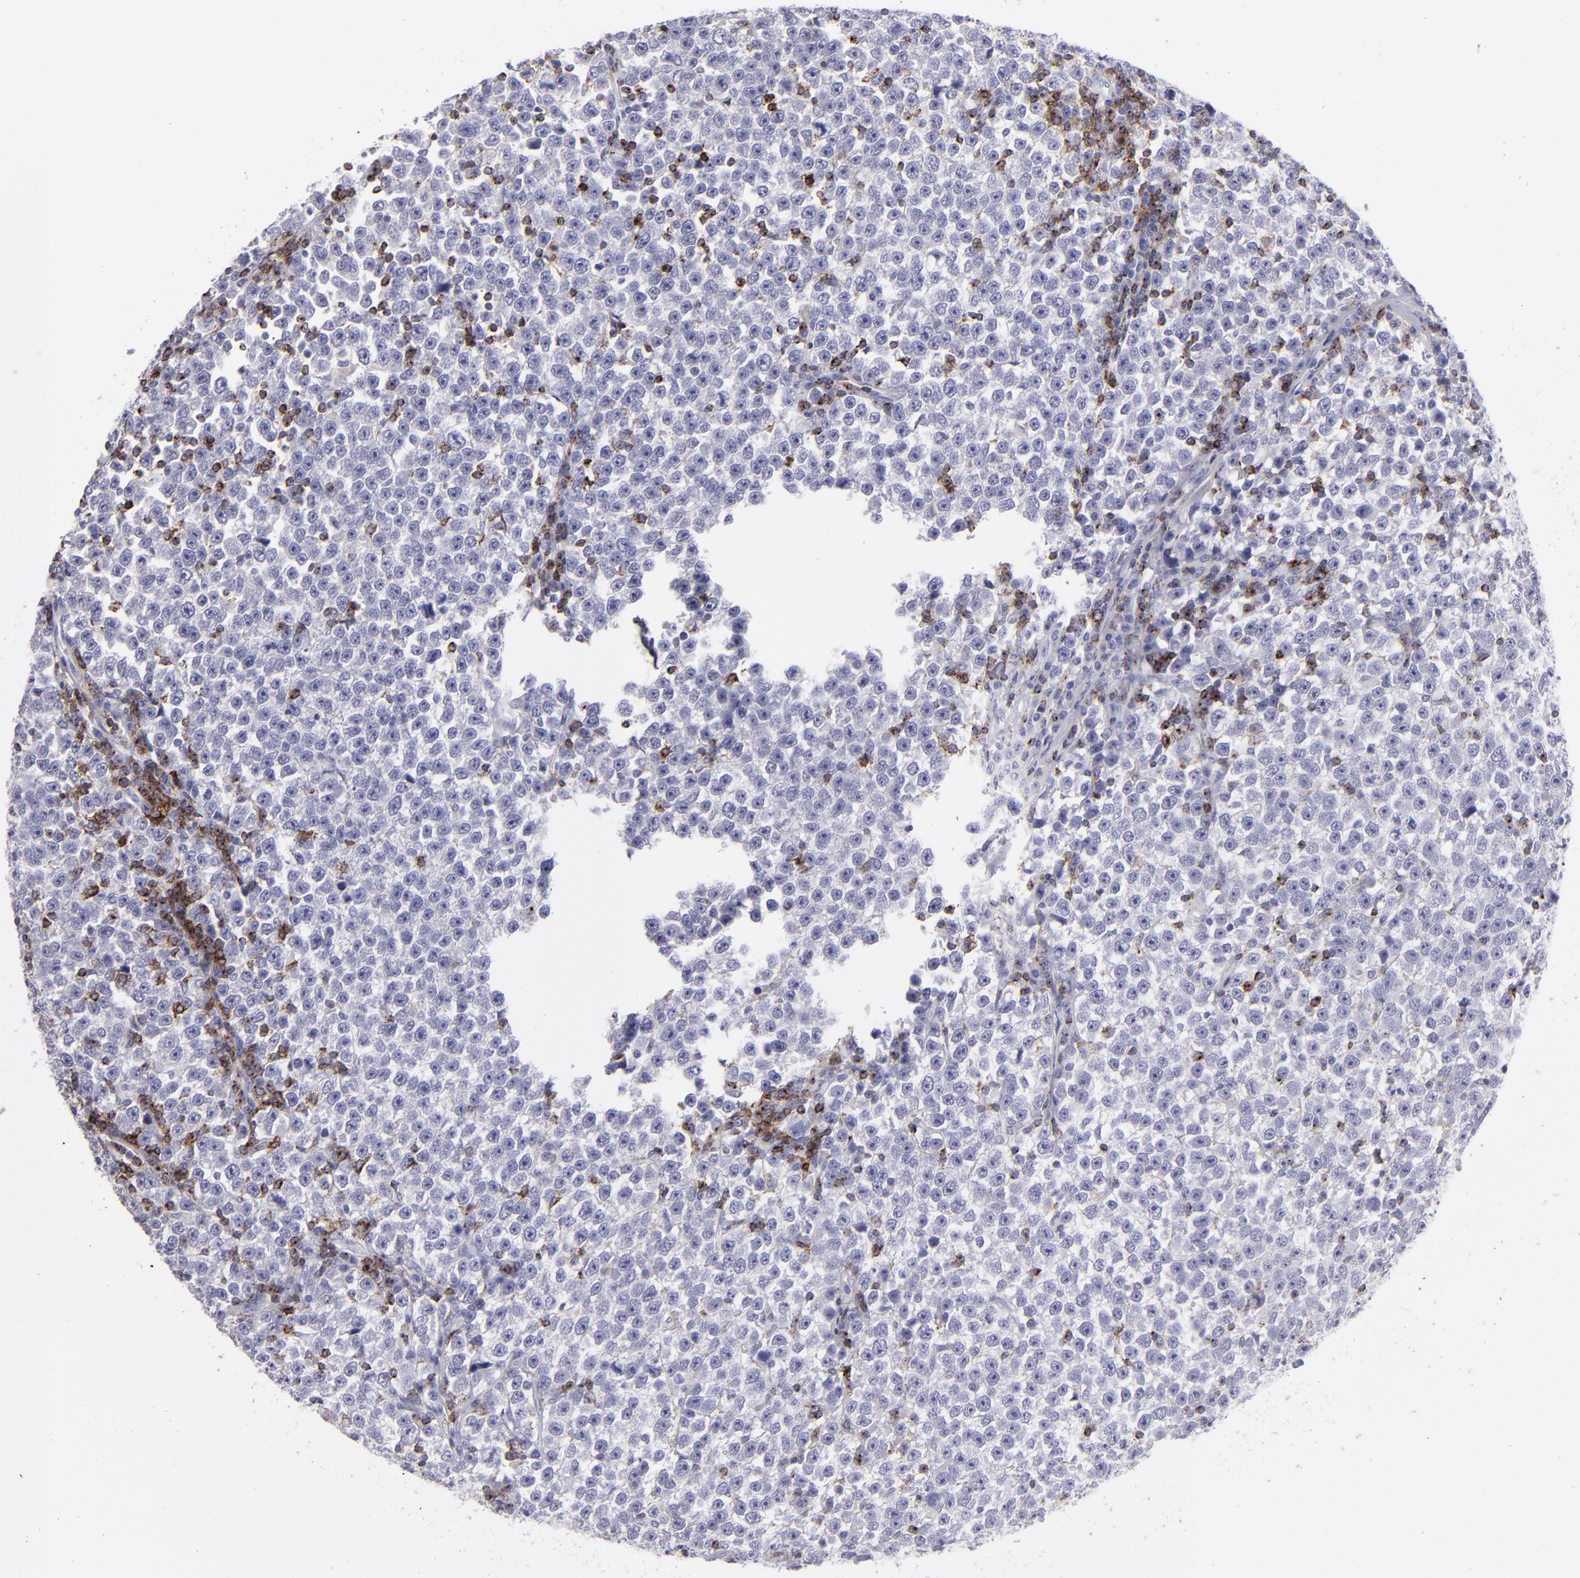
{"staining": {"intensity": "negative", "quantity": "none", "location": "none"}, "tissue": "testis cancer", "cell_type": "Tumor cells", "image_type": "cancer", "snomed": [{"axis": "morphology", "description": "Seminoma, NOS"}, {"axis": "topography", "description": "Testis"}], "caption": "IHC micrograph of human seminoma (testis) stained for a protein (brown), which demonstrates no expression in tumor cells.", "gene": "CD2", "patient": {"sex": "male", "age": 43}}